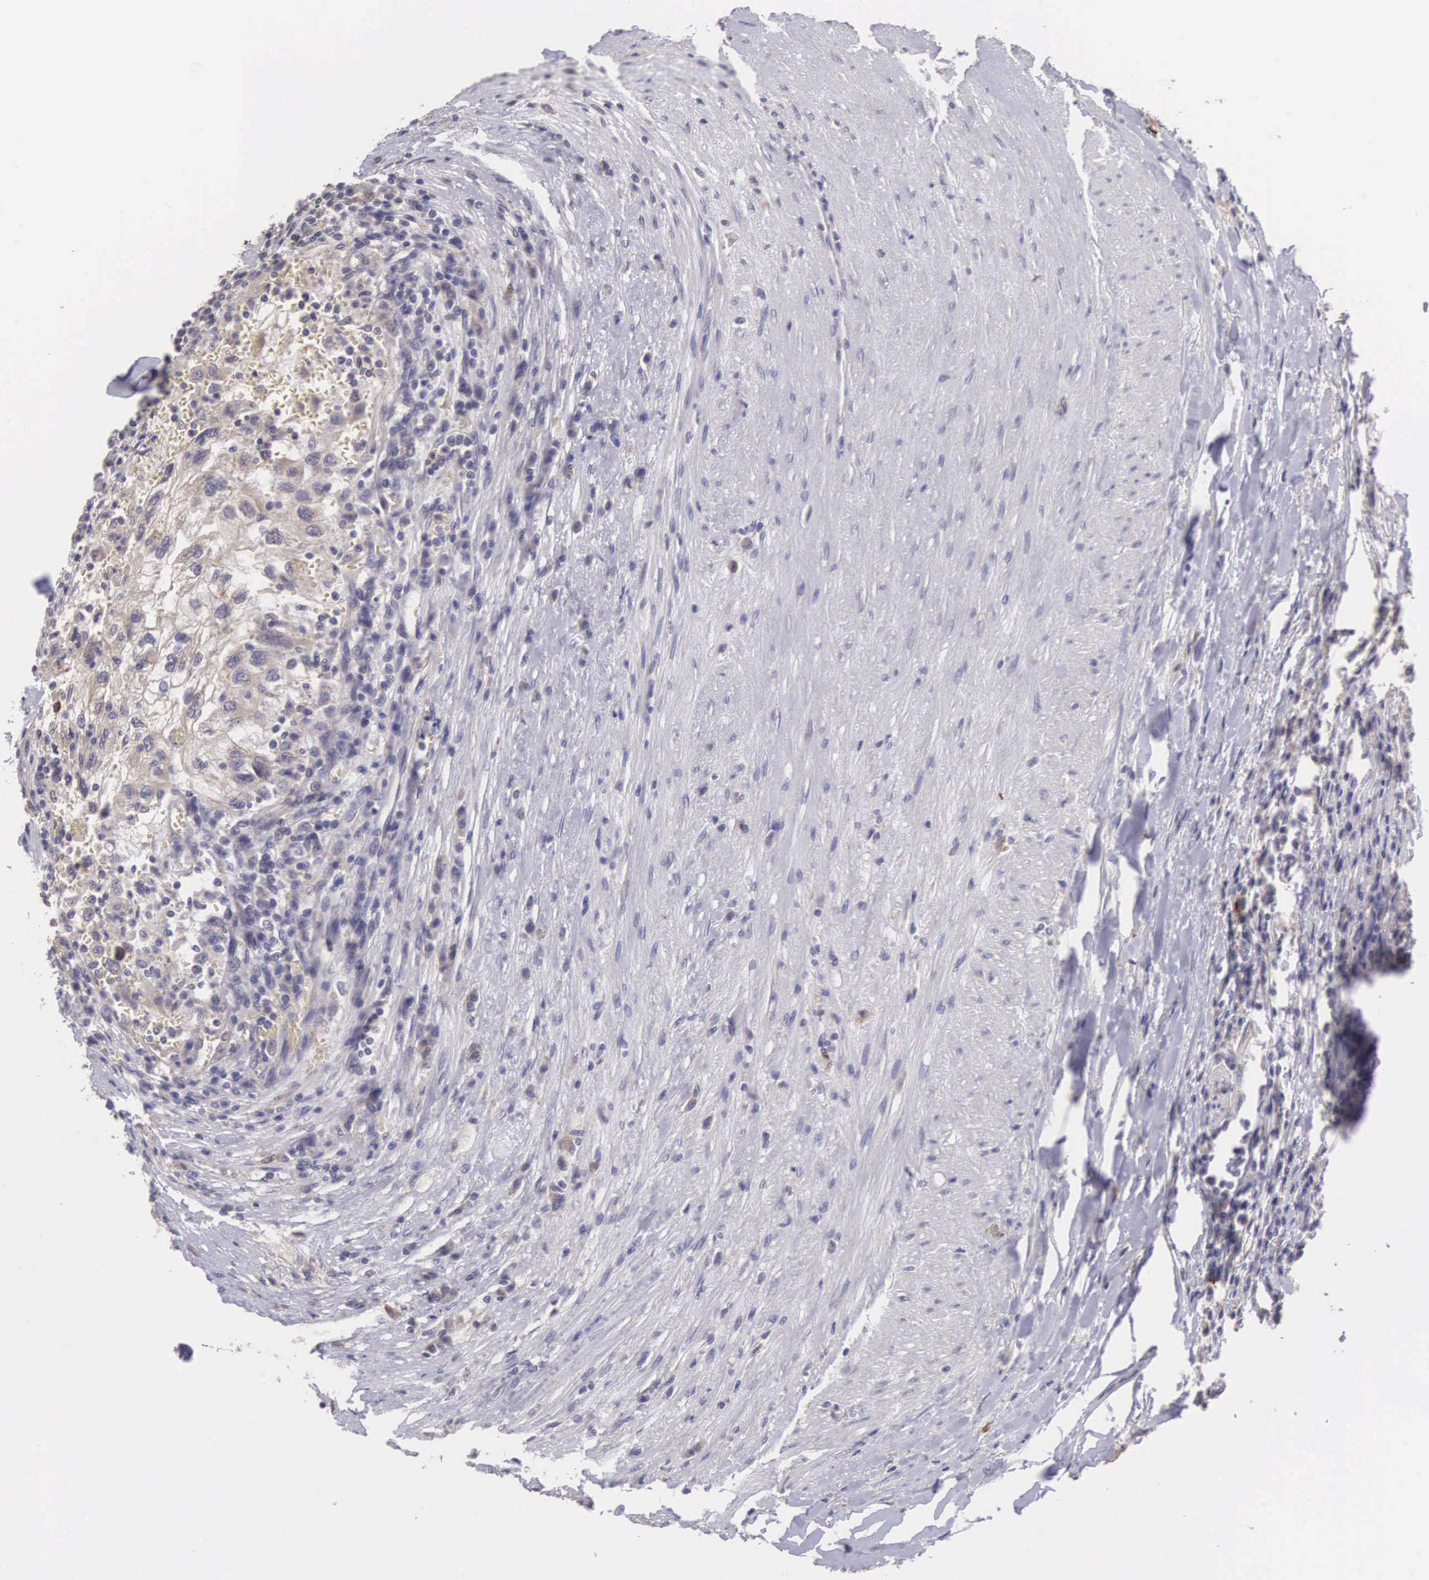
{"staining": {"intensity": "weak", "quantity": ">75%", "location": "cytoplasmic/membranous"}, "tissue": "renal cancer", "cell_type": "Tumor cells", "image_type": "cancer", "snomed": [{"axis": "morphology", "description": "Normal tissue, NOS"}, {"axis": "morphology", "description": "Adenocarcinoma, NOS"}, {"axis": "topography", "description": "Kidney"}], "caption": "Protein expression analysis of human adenocarcinoma (renal) reveals weak cytoplasmic/membranous expression in approximately >75% of tumor cells.", "gene": "CDC45", "patient": {"sex": "male", "age": 71}}